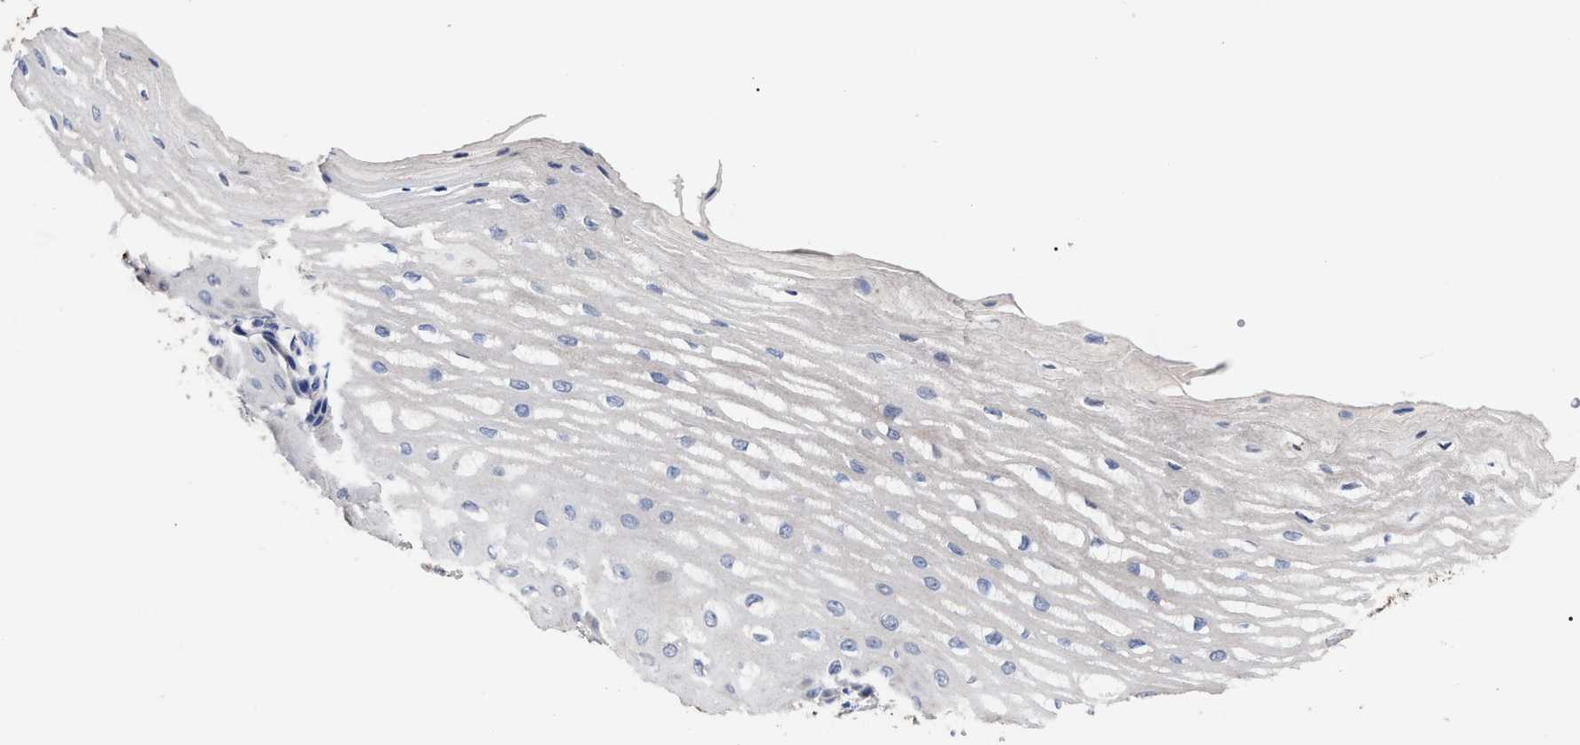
{"staining": {"intensity": "negative", "quantity": "none", "location": "none"}, "tissue": "esophagus", "cell_type": "Squamous epithelial cells", "image_type": "normal", "snomed": [{"axis": "morphology", "description": "Normal tissue, NOS"}, {"axis": "topography", "description": "Esophagus"}], "caption": "Histopathology image shows no protein expression in squamous epithelial cells of unremarkable esophagus.", "gene": "CCN5", "patient": {"sex": "male", "age": 54}}